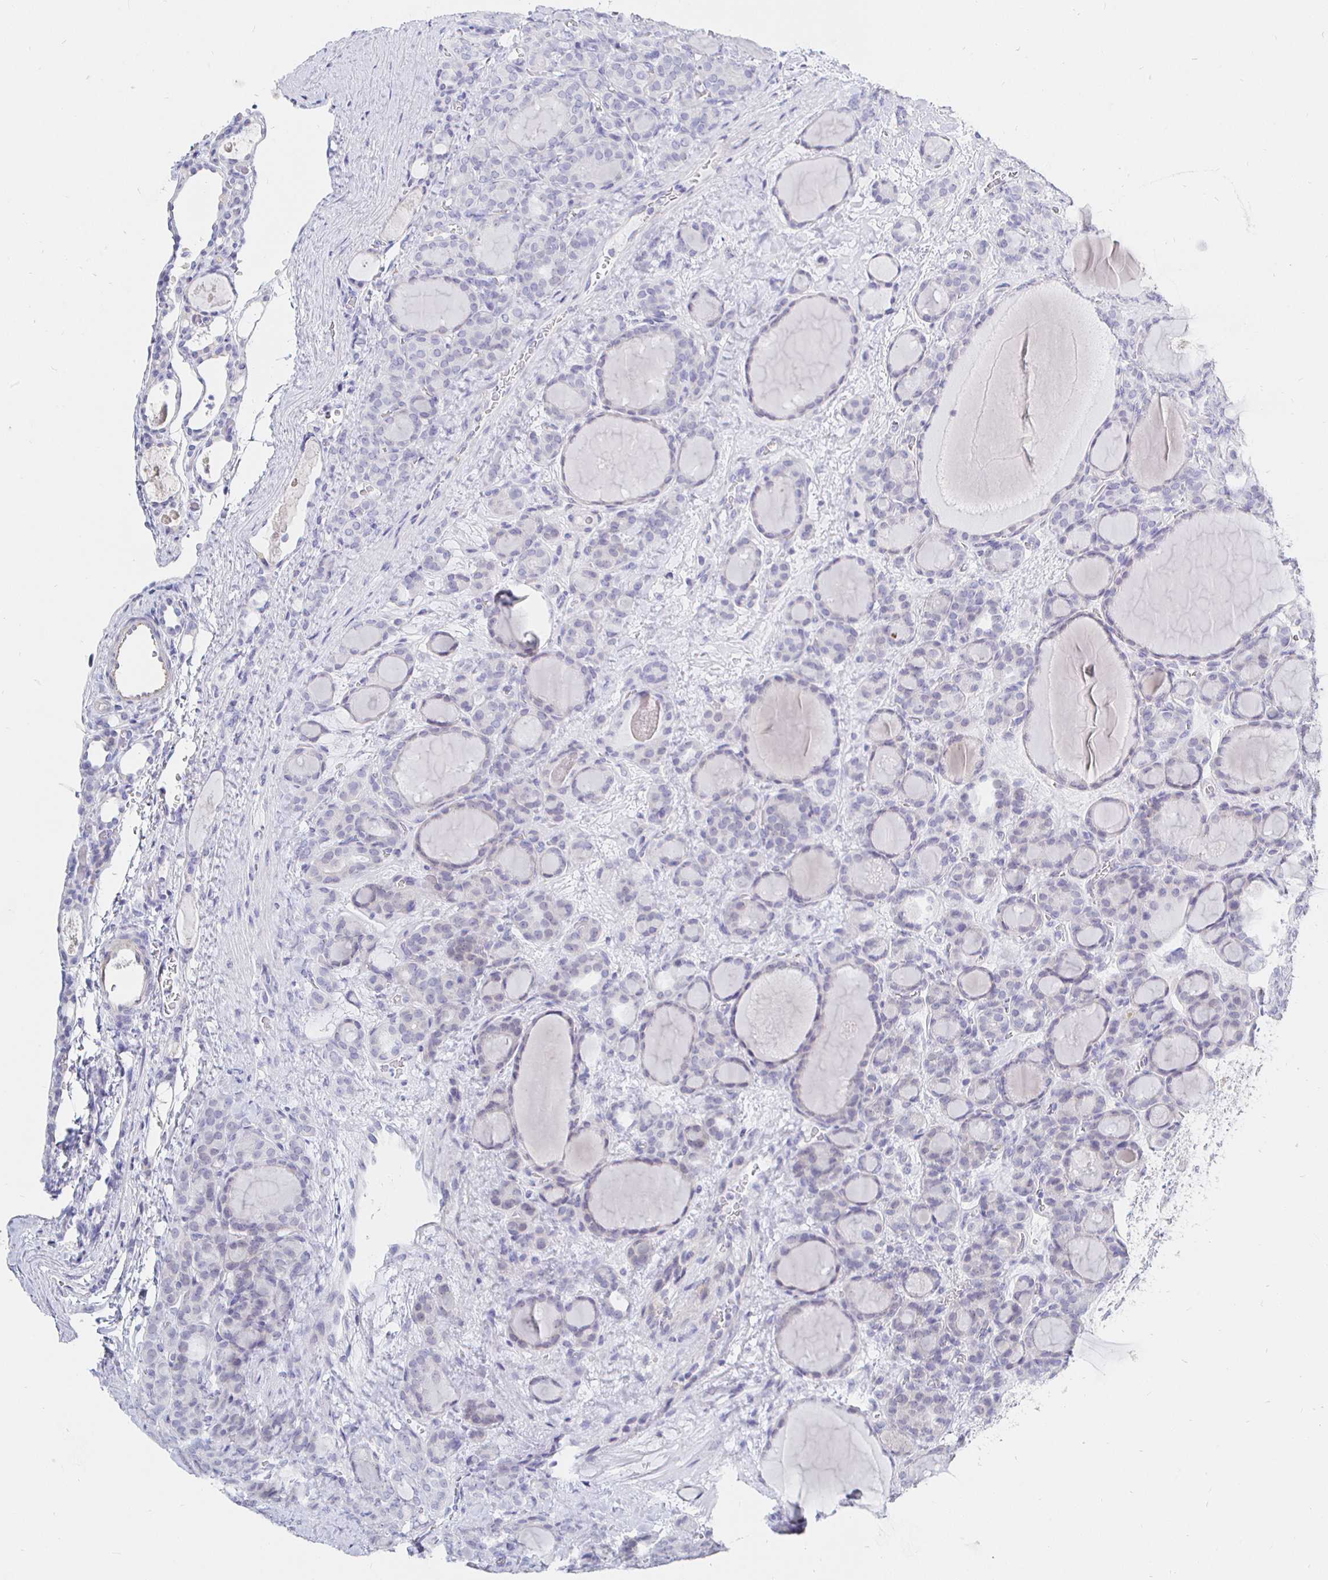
{"staining": {"intensity": "negative", "quantity": "none", "location": "none"}, "tissue": "thyroid cancer", "cell_type": "Tumor cells", "image_type": "cancer", "snomed": [{"axis": "morphology", "description": "Normal tissue, NOS"}, {"axis": "morphology", "description": "Follicular adenoma carcinoma, NOS"}, {"axis": "topography", "description": "Thyroid gland"}], "caption": "DAB immunohistochemical staining of human thyroid cancer (follicular adenoma carcinoma) demonstrates no significant expression in tumor cells.", "gene": "CR2", "patient": {"sex": "female", "age": 31}}